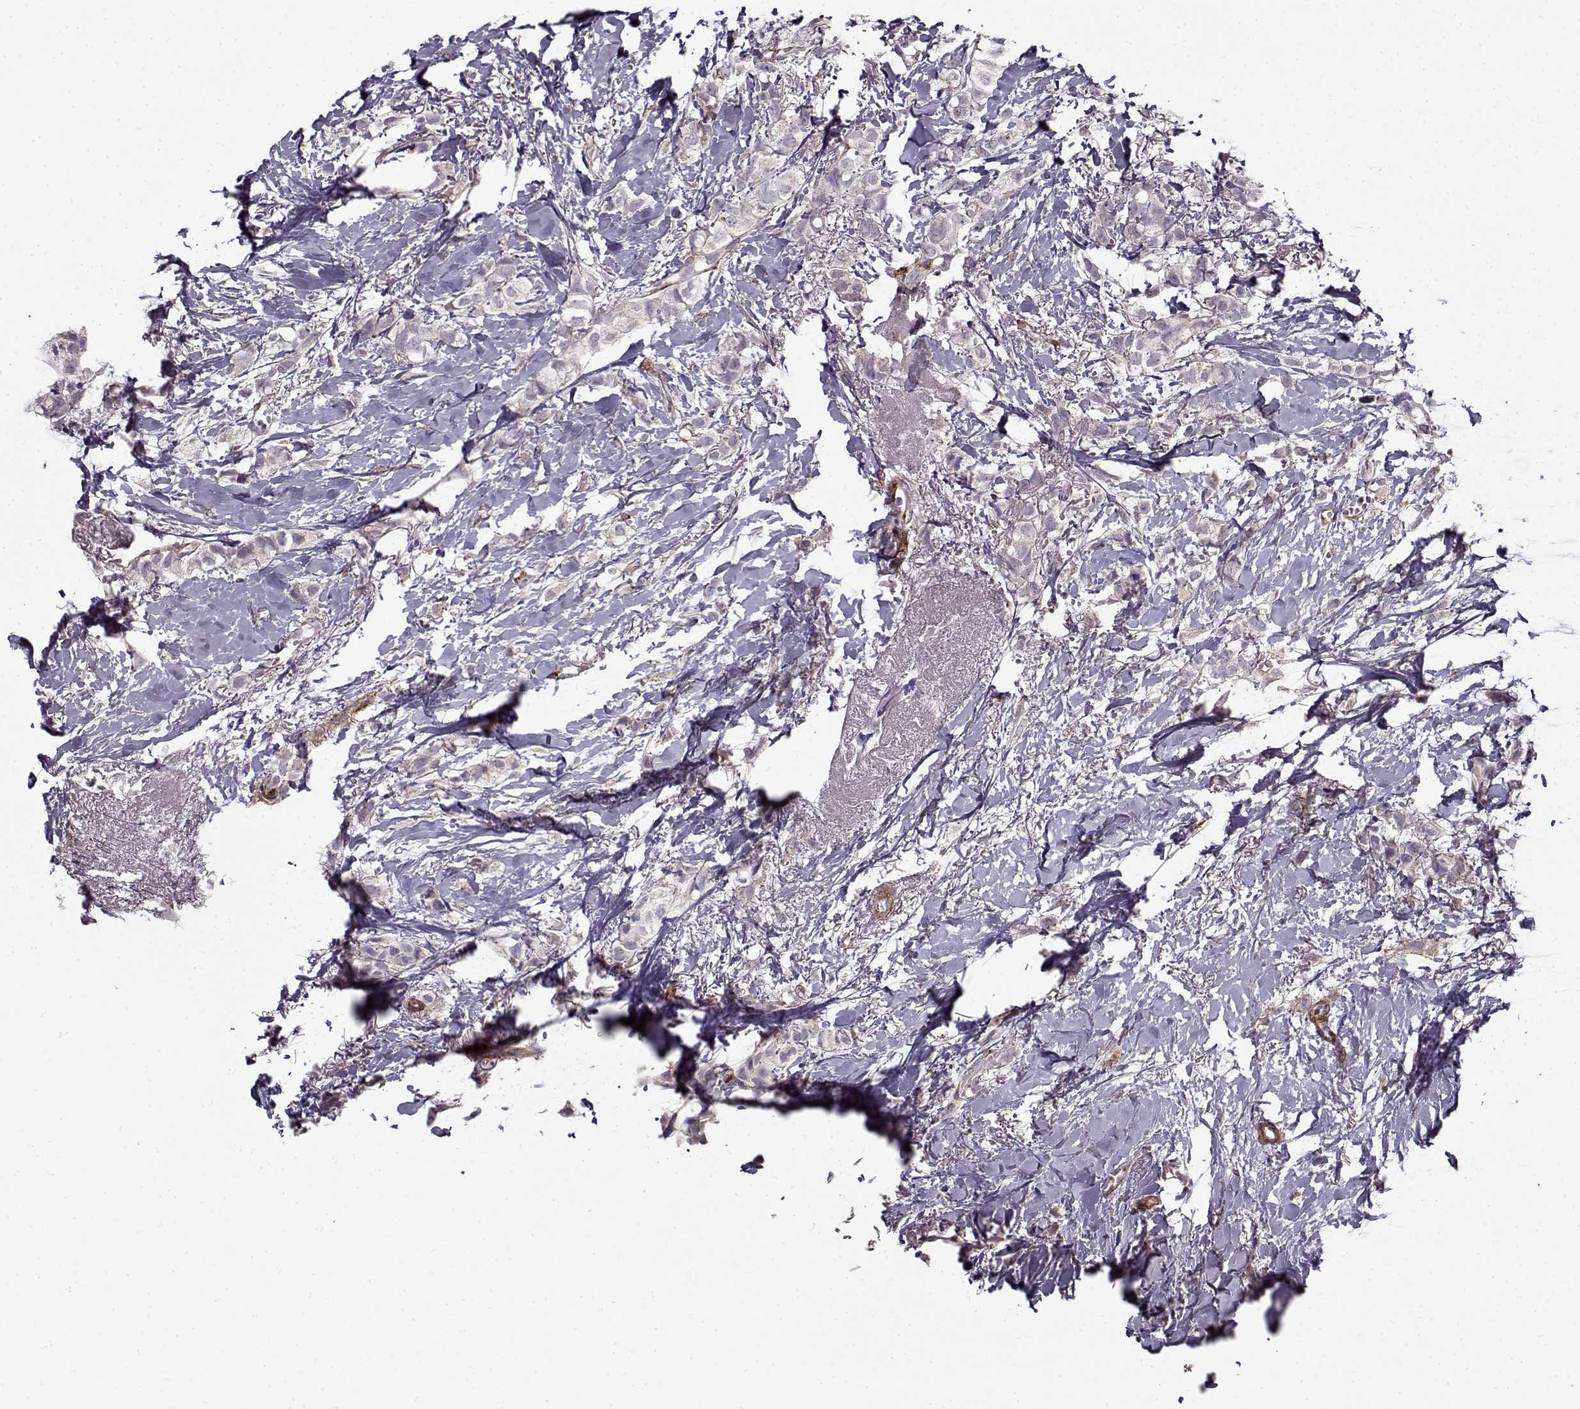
{"staining": {"intensity": "negative", "quantity": "none", "location": "none"}, "tissue": "breast cancer", "cell_type": "Tumor cells", "image_type": "cancer", "snomed": [{"axis": "morphology", "description": "Duct carcinoma"}, {"axis": "topography", "description": "Breast"}], "caption": "An IHC photomicrograph of breast invasive ductal carcinoma is shown. There is no staining in tumor cells of breast invasive ductal carcinoma. Nuclei are stained in blue.", "gene": "LAMB2", "patient": {"sex": "female", "age": 85}}